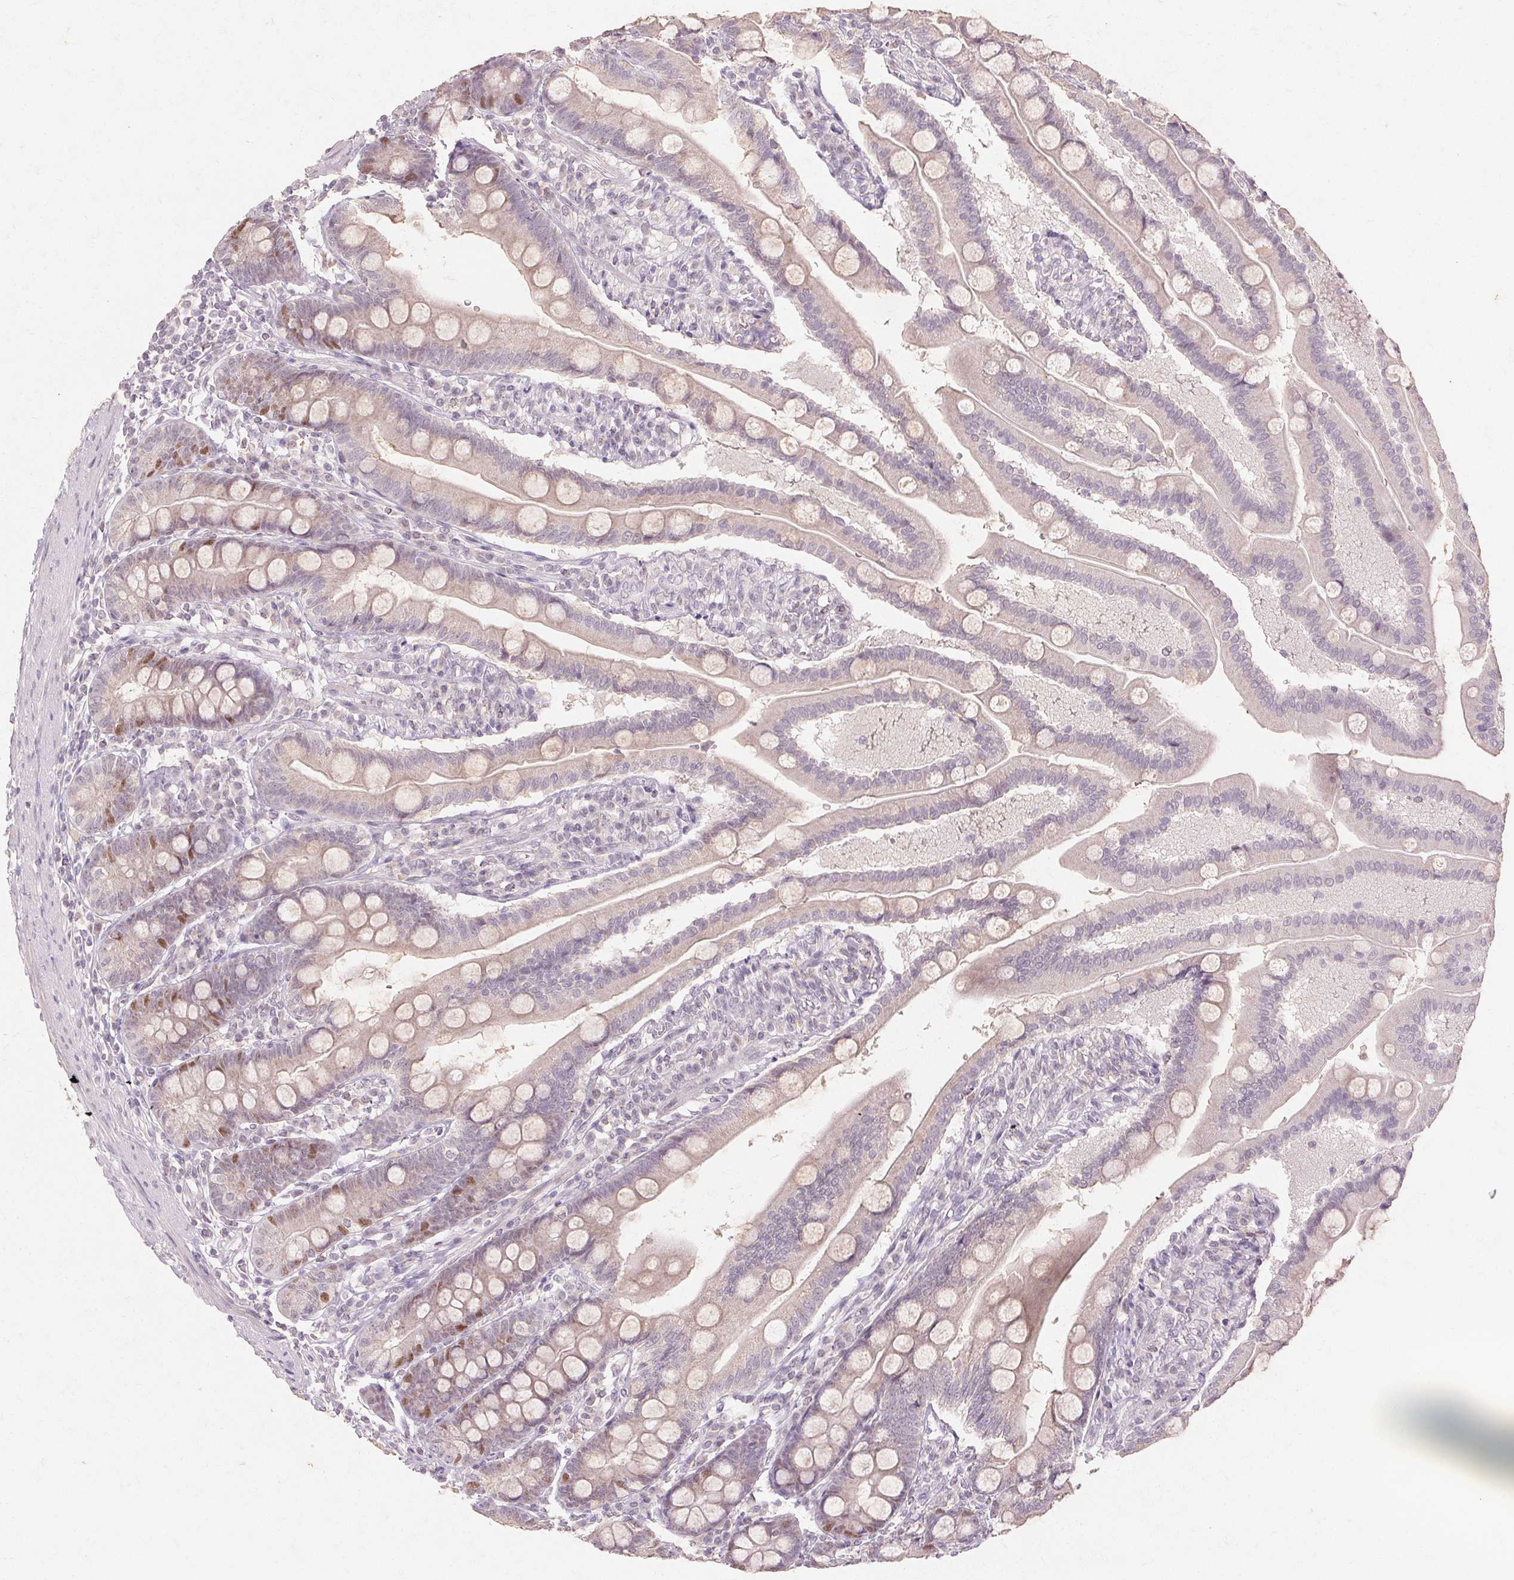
{"staining": {"intensity": "moderate", "quantity": "<25%", "location": "nuclear"}, "tissue": "duodenum", "cell_type": "Glandular cells", "image_type": "normal", "snomed": [{"axis": "morphology", "description": "Normal tissue, NOS"}, {"axis": "topography", "description": "Duodenum"}], "caption": "This is an image of immunohistochemistry staining of benign duodenum, which shows moderate expression in the nuclear of glandular cells.", "gene": "SKP2", "patient": {"sex": "female", "age": 67}}